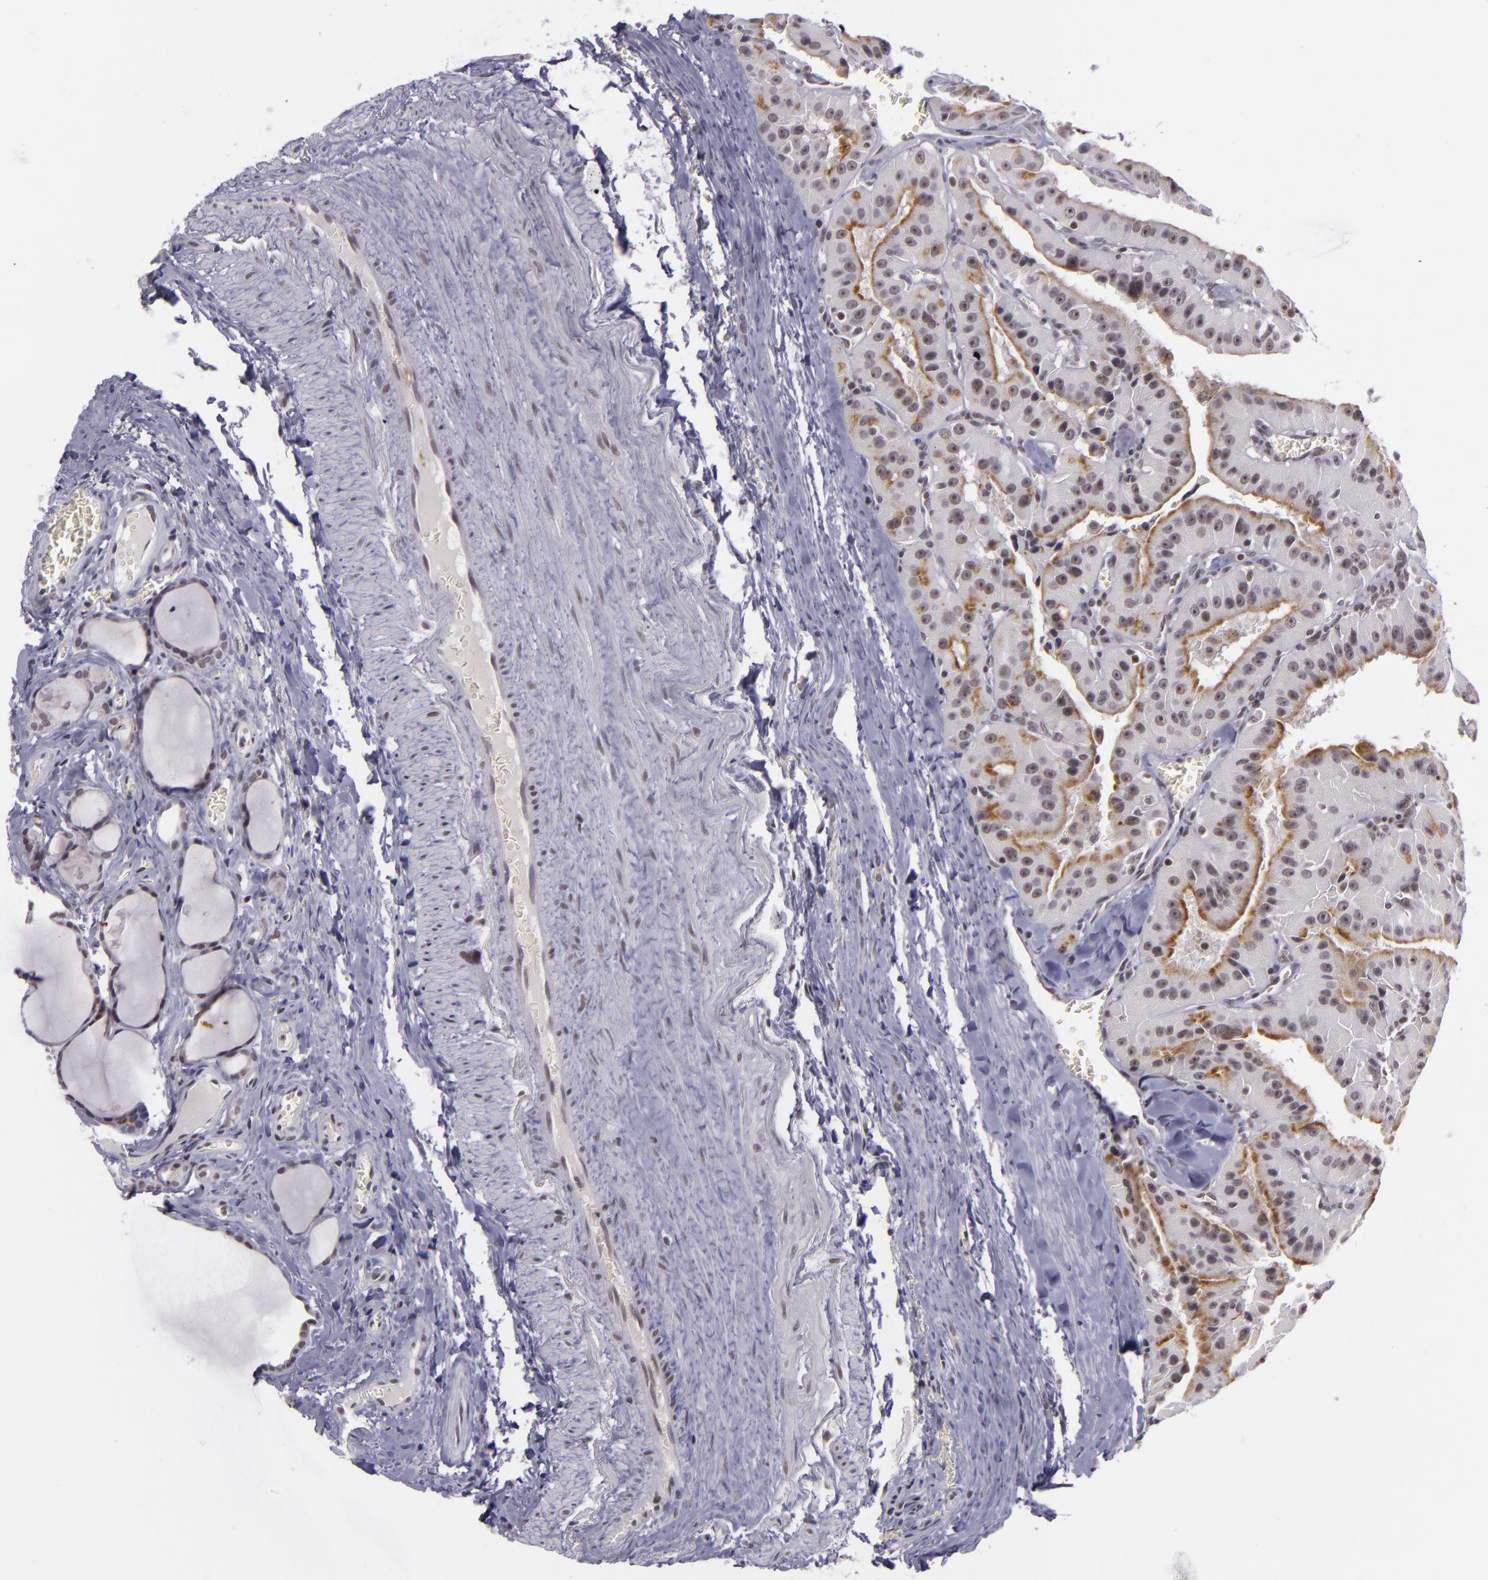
{"staining": {"intensity": "weak", "quantity": "25%-75%", "location": "cytoplasmic/membranous"}, "tissue": "thyroid cancer", "cell_type": "Tumor cells", "image_type": "cancer", "snomed": [{"axis": "morphology", "description": "Carcinoma, NOS"}, {"axis": "topography", "description": "Thyroid gland"}], "caption": "Human thyroid carcinoma stained with a brown dye demonstrates weak cytoplasmic/membranous positive expression in approximately 25%-75% of tumor cells.", "gene": "ZFX", "patient": {"sex": "male", "age": 76}}